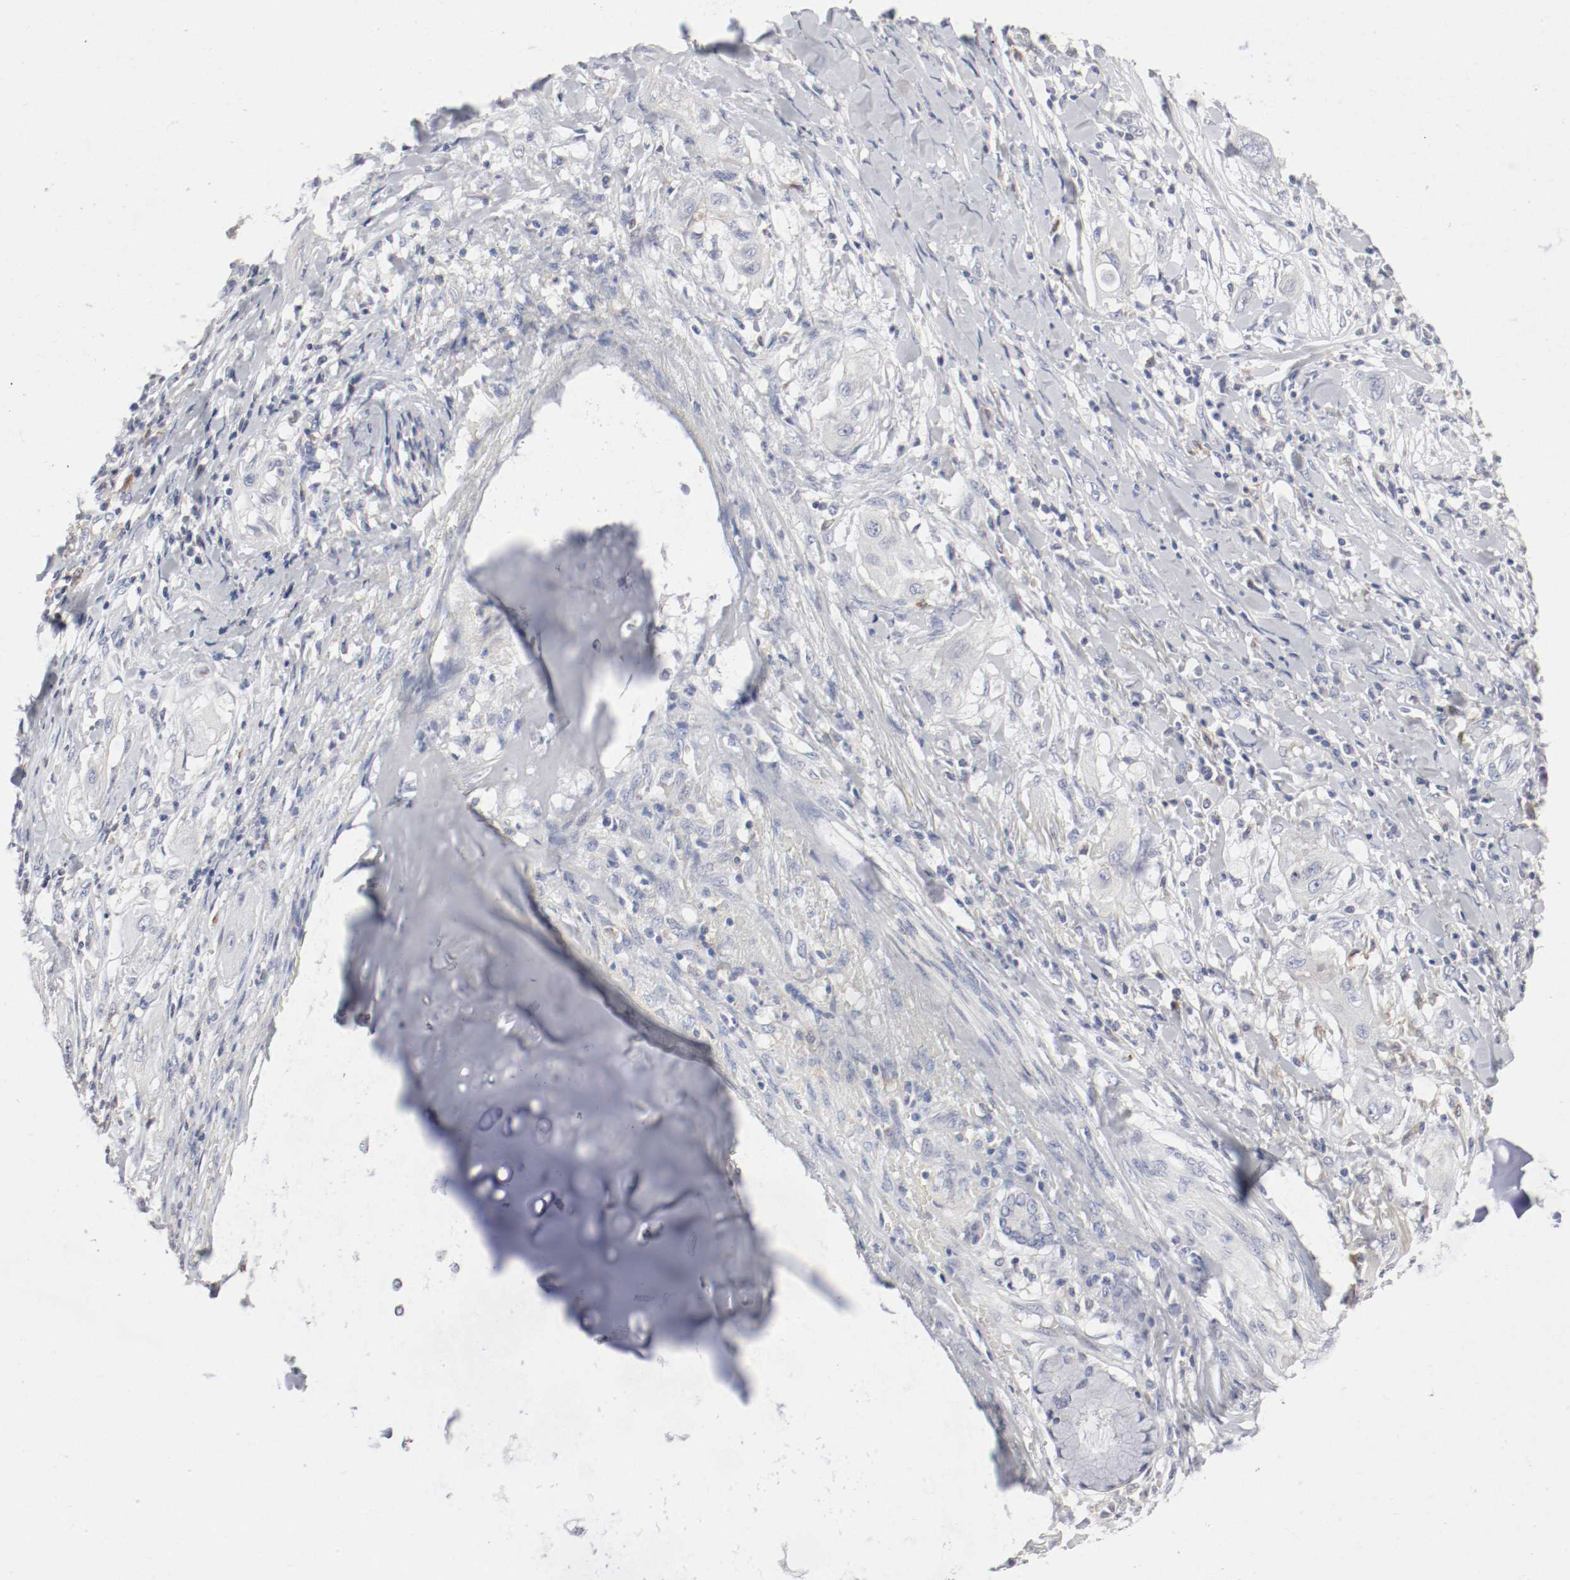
{"staining": {"intensity": "negative", "quantity": "none", "location": "none"}, "tissue": "lung cancer", "cell_type": "Tumor cells", "image_type": "cancer", "snomed": [{"axis": "morphology", "description": "Squamous cell carcinoma, NOS"}, {"axis": "topography", "description": "Lung"}], "caption": "The histopathology image exhibits no significant expression in tumor cells of lung squamous cell carcinoma. Brightfield microscopy of IHC stained with DAB (3,3'-diaminobenzidine) (brown) and hematoxylin (blue), captured at high magnification.", "gene": "FGFBP1", "patient": {"sex": "female", "age": 47}}